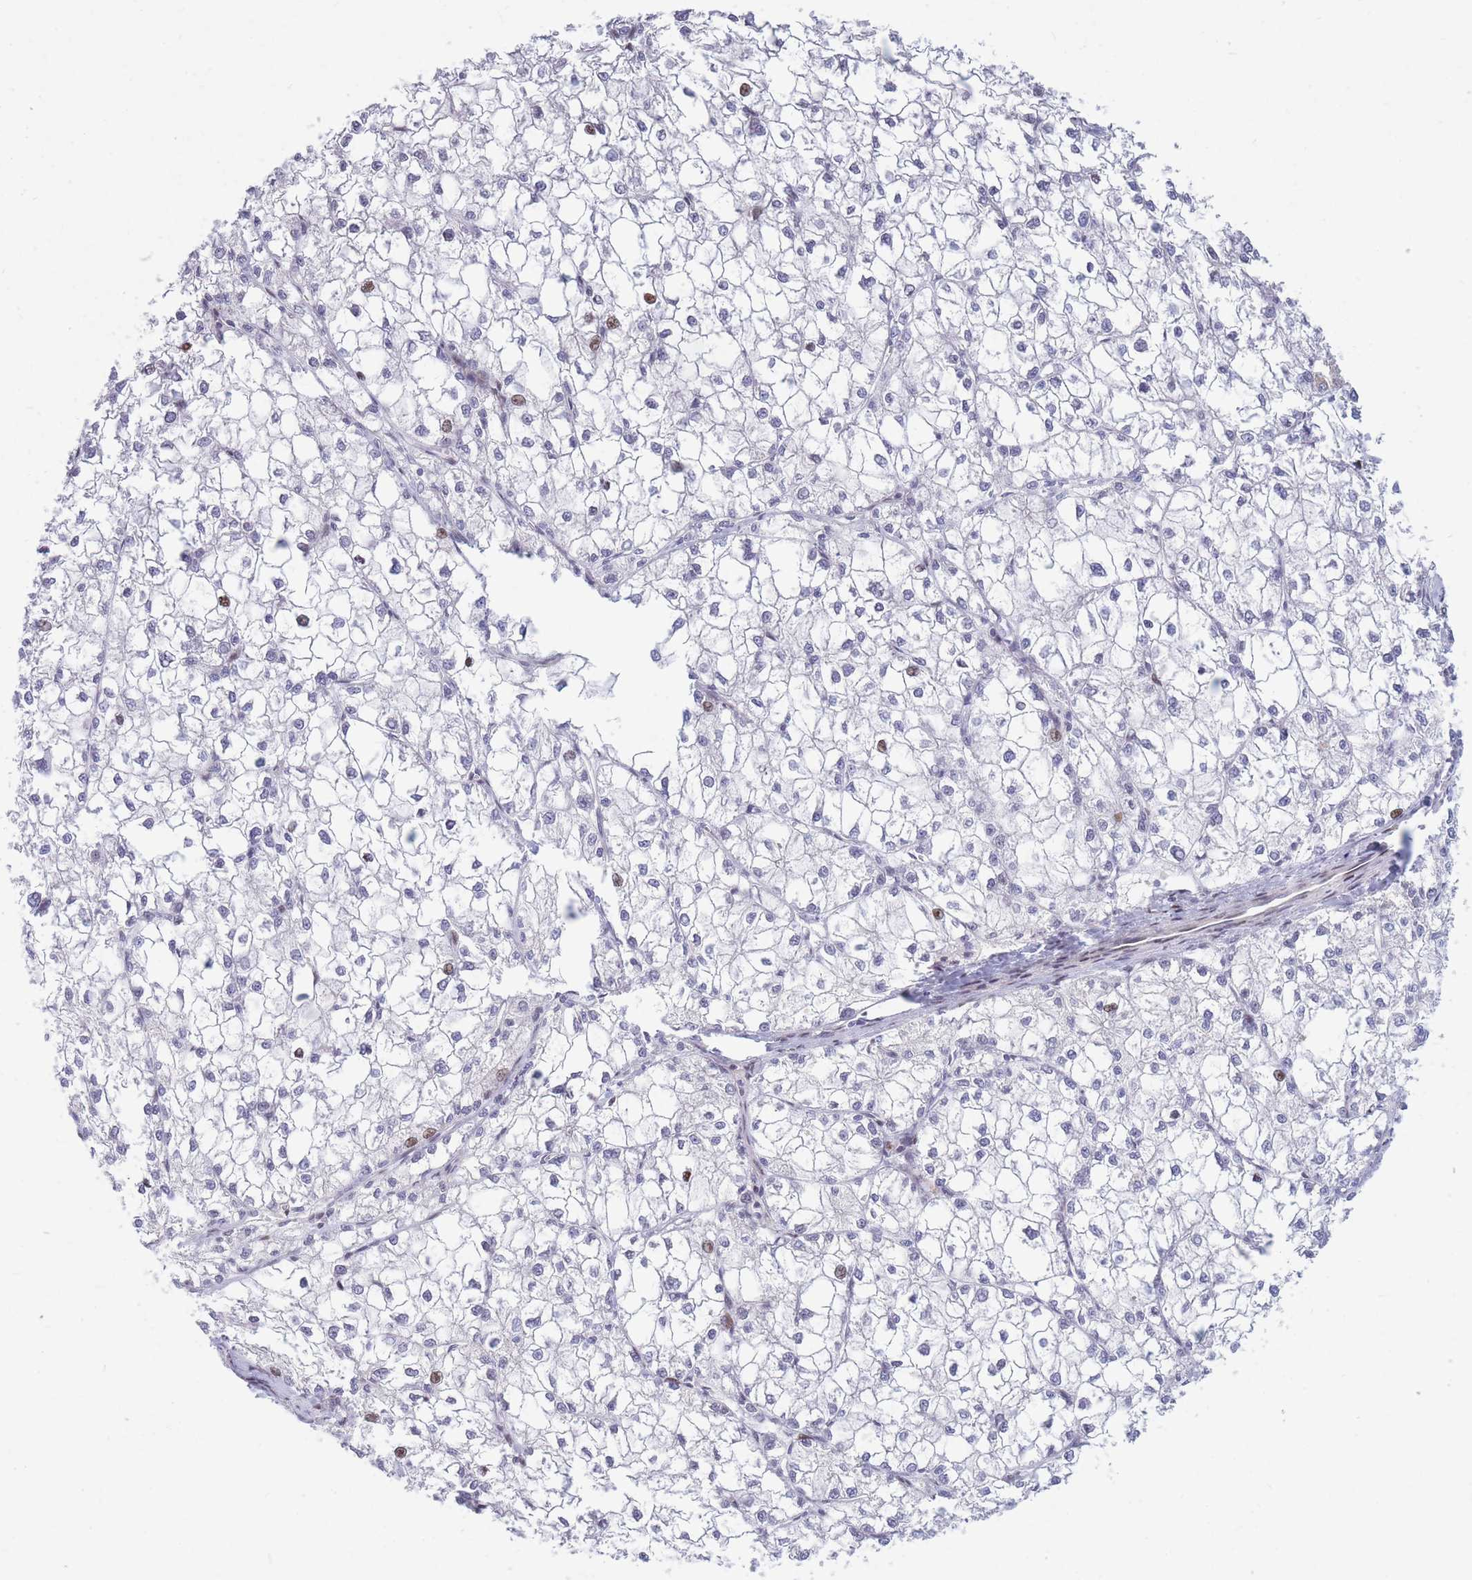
{"staining": {"intensity": "moderate", "quantity": "<25%", "location": "nuclear"}, "tissue": "liver cancer", "cell_type": "Tumor cells", "image_type": "cancer", "snomed": [{"axis": "morphology", "description": "Carcinoma, Hepatocellular, NOS"}, {"axis": "topography", "description": "Liver"}], "caption": "Liver hepatocellular carcinoma stained with a brown dye exhibits moderate nuclear positive expression in about <25% of tumor cells.", "gene": "MOB4", "patient": {"sex": "female", "age": 43}}